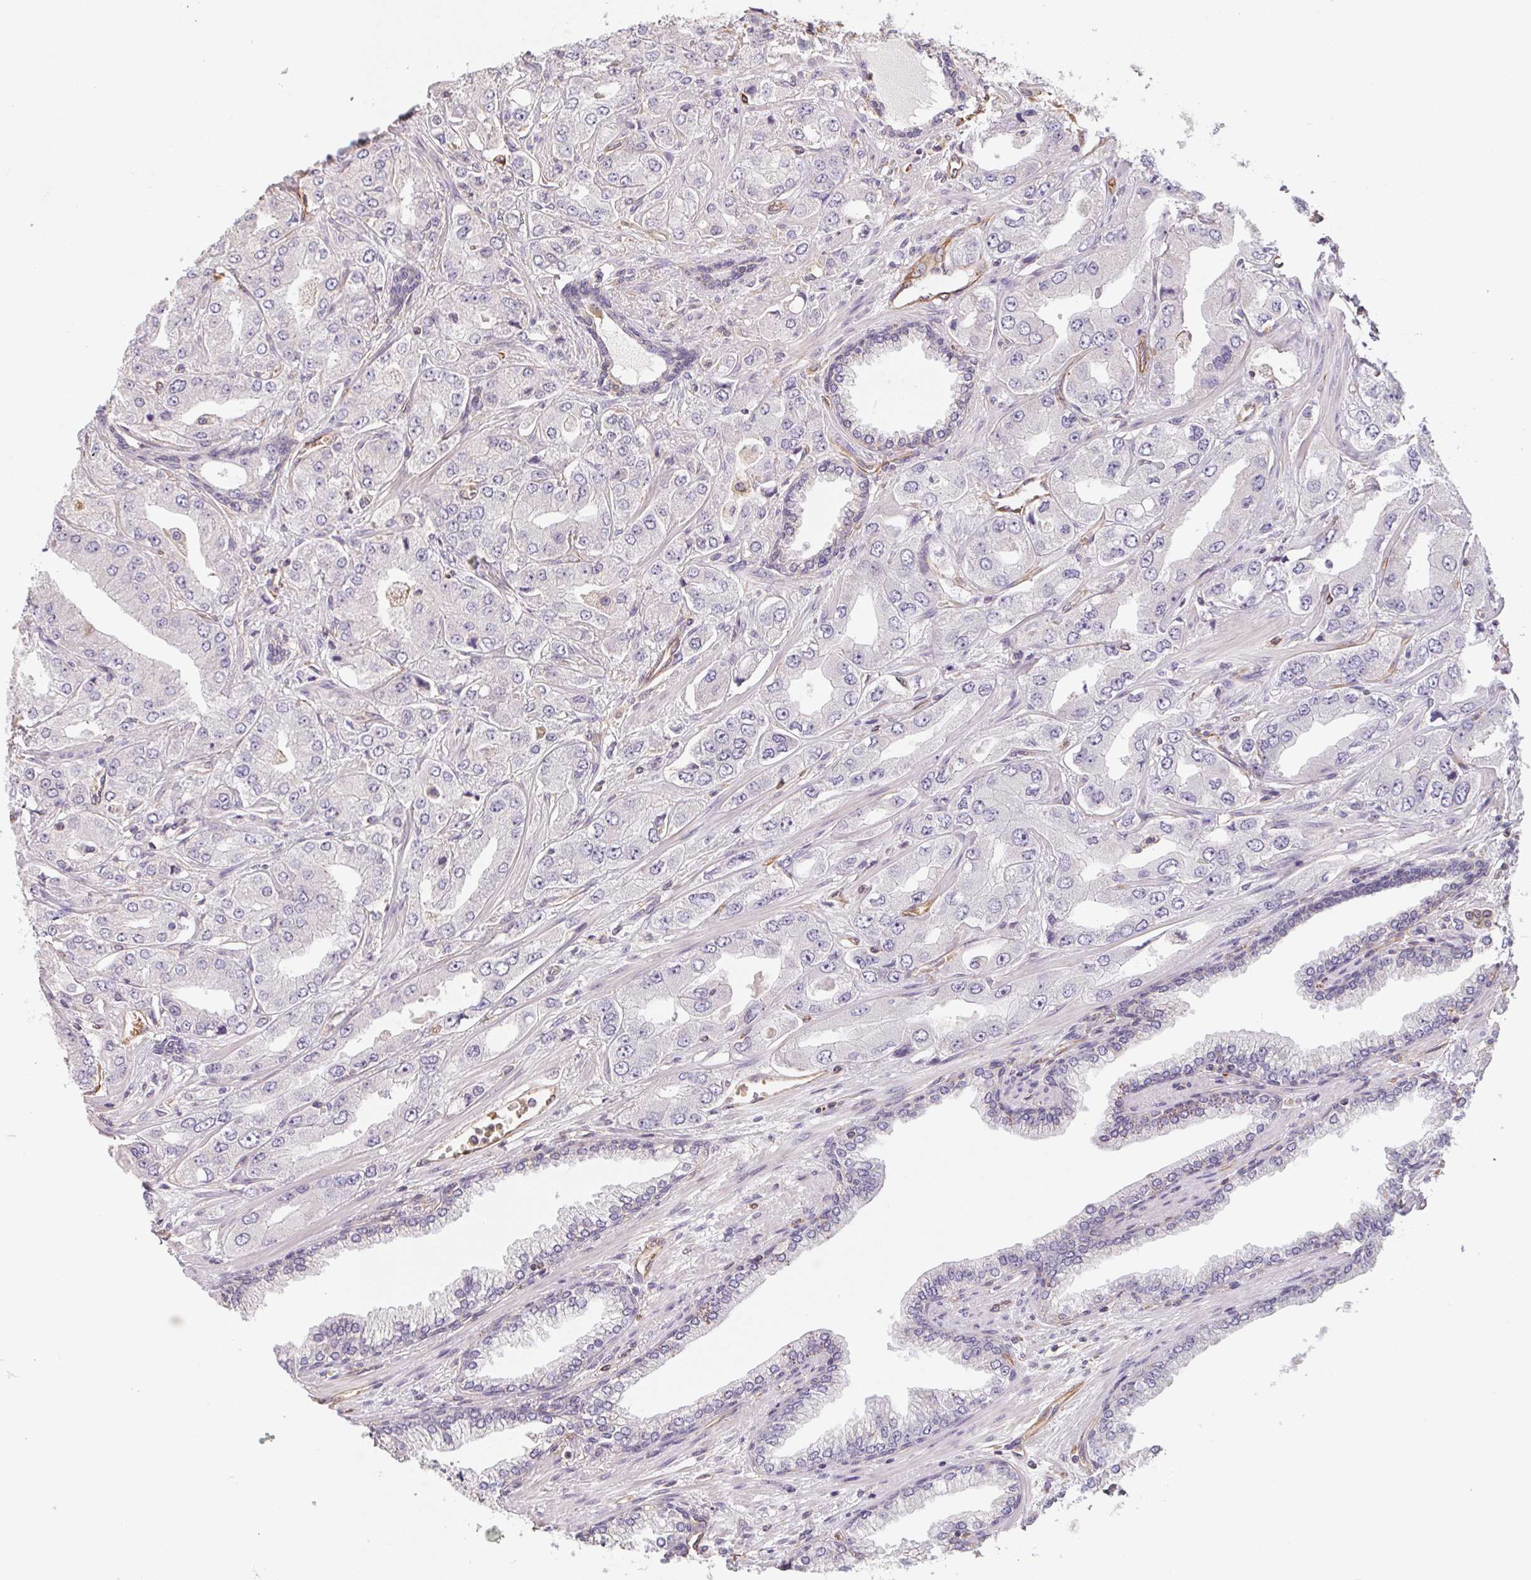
{"staining": {"intensity": "negative", "quantity": "none", "location": "none"}, "tissue": "prostate cancer", "cell_type": "Tumor cells", "image_type": "cancer", "snomed": [{"axis": "morphology", "description": "Adenocarcinoma, Low grade"}, {"axis": "topography", "description": "Prostate"}], "caption": "Tumor cells show no significant protein positivity in adenocarcinoma (low-grade) (prostate).", "gene": "TBKBP1", "patient": {"sex": "male", "age": 60}}